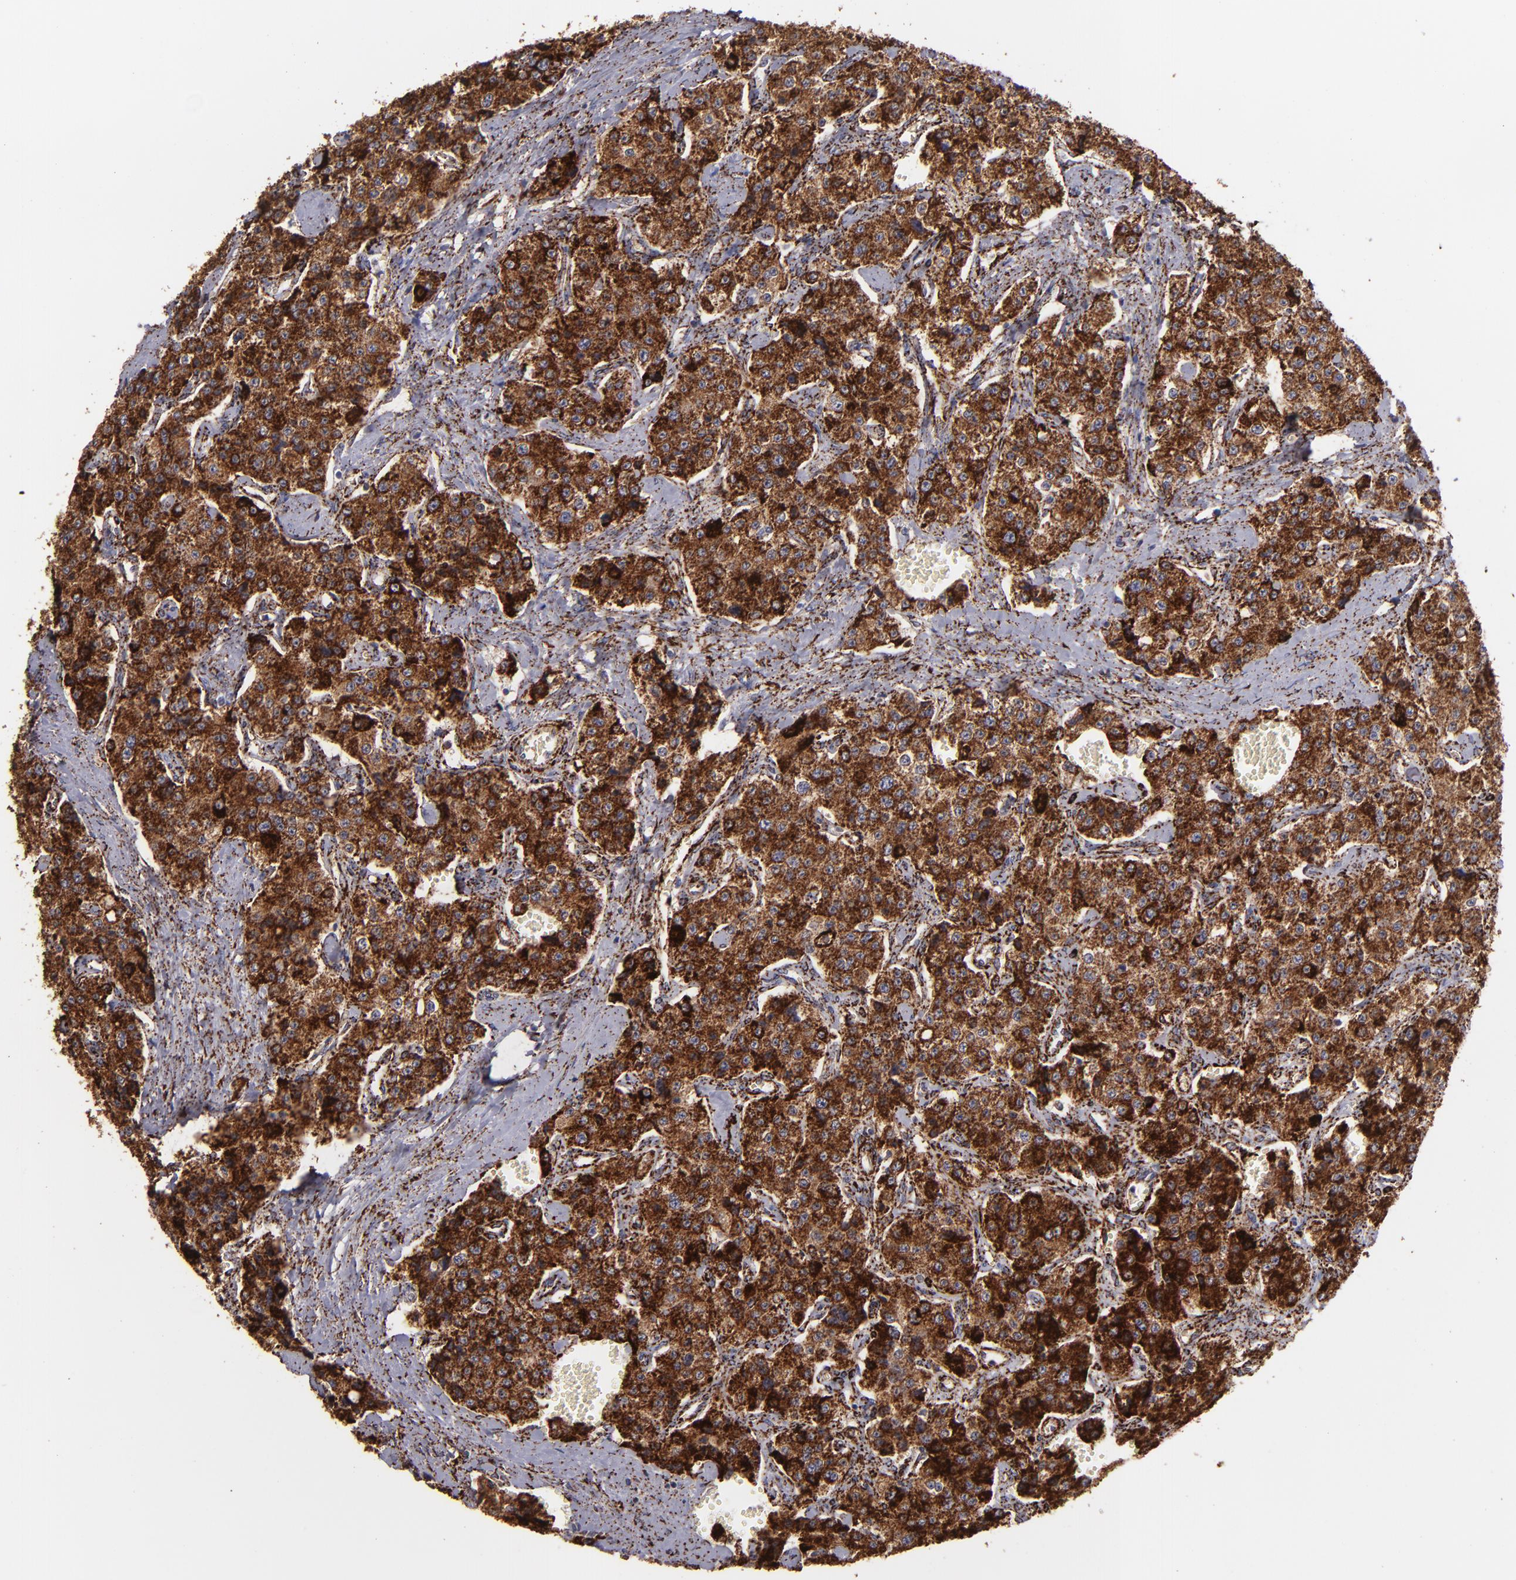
{"staining": {"intensity": "strong", "quantity": ">75%", "location": "cytoplasmic/membranous"}, "tissue": "carcinoid", "cell_type": "Tumor cells", "image_type": "cancer", "snomed": [{"axis": "morphology", "description": "Carcinoid, malignant, NOS"}, {"axis": "topography", "description": "Small intestine"}], "caption": "An immunohistochemistry (IHC) image of tumor tissue is shown. Protein staining in brown shows strong cytoplasmic/membranous positivity in carcinoid within tumor cells.", "gene": "MAOB", "patient": {"sex": "male", "age": 52}}